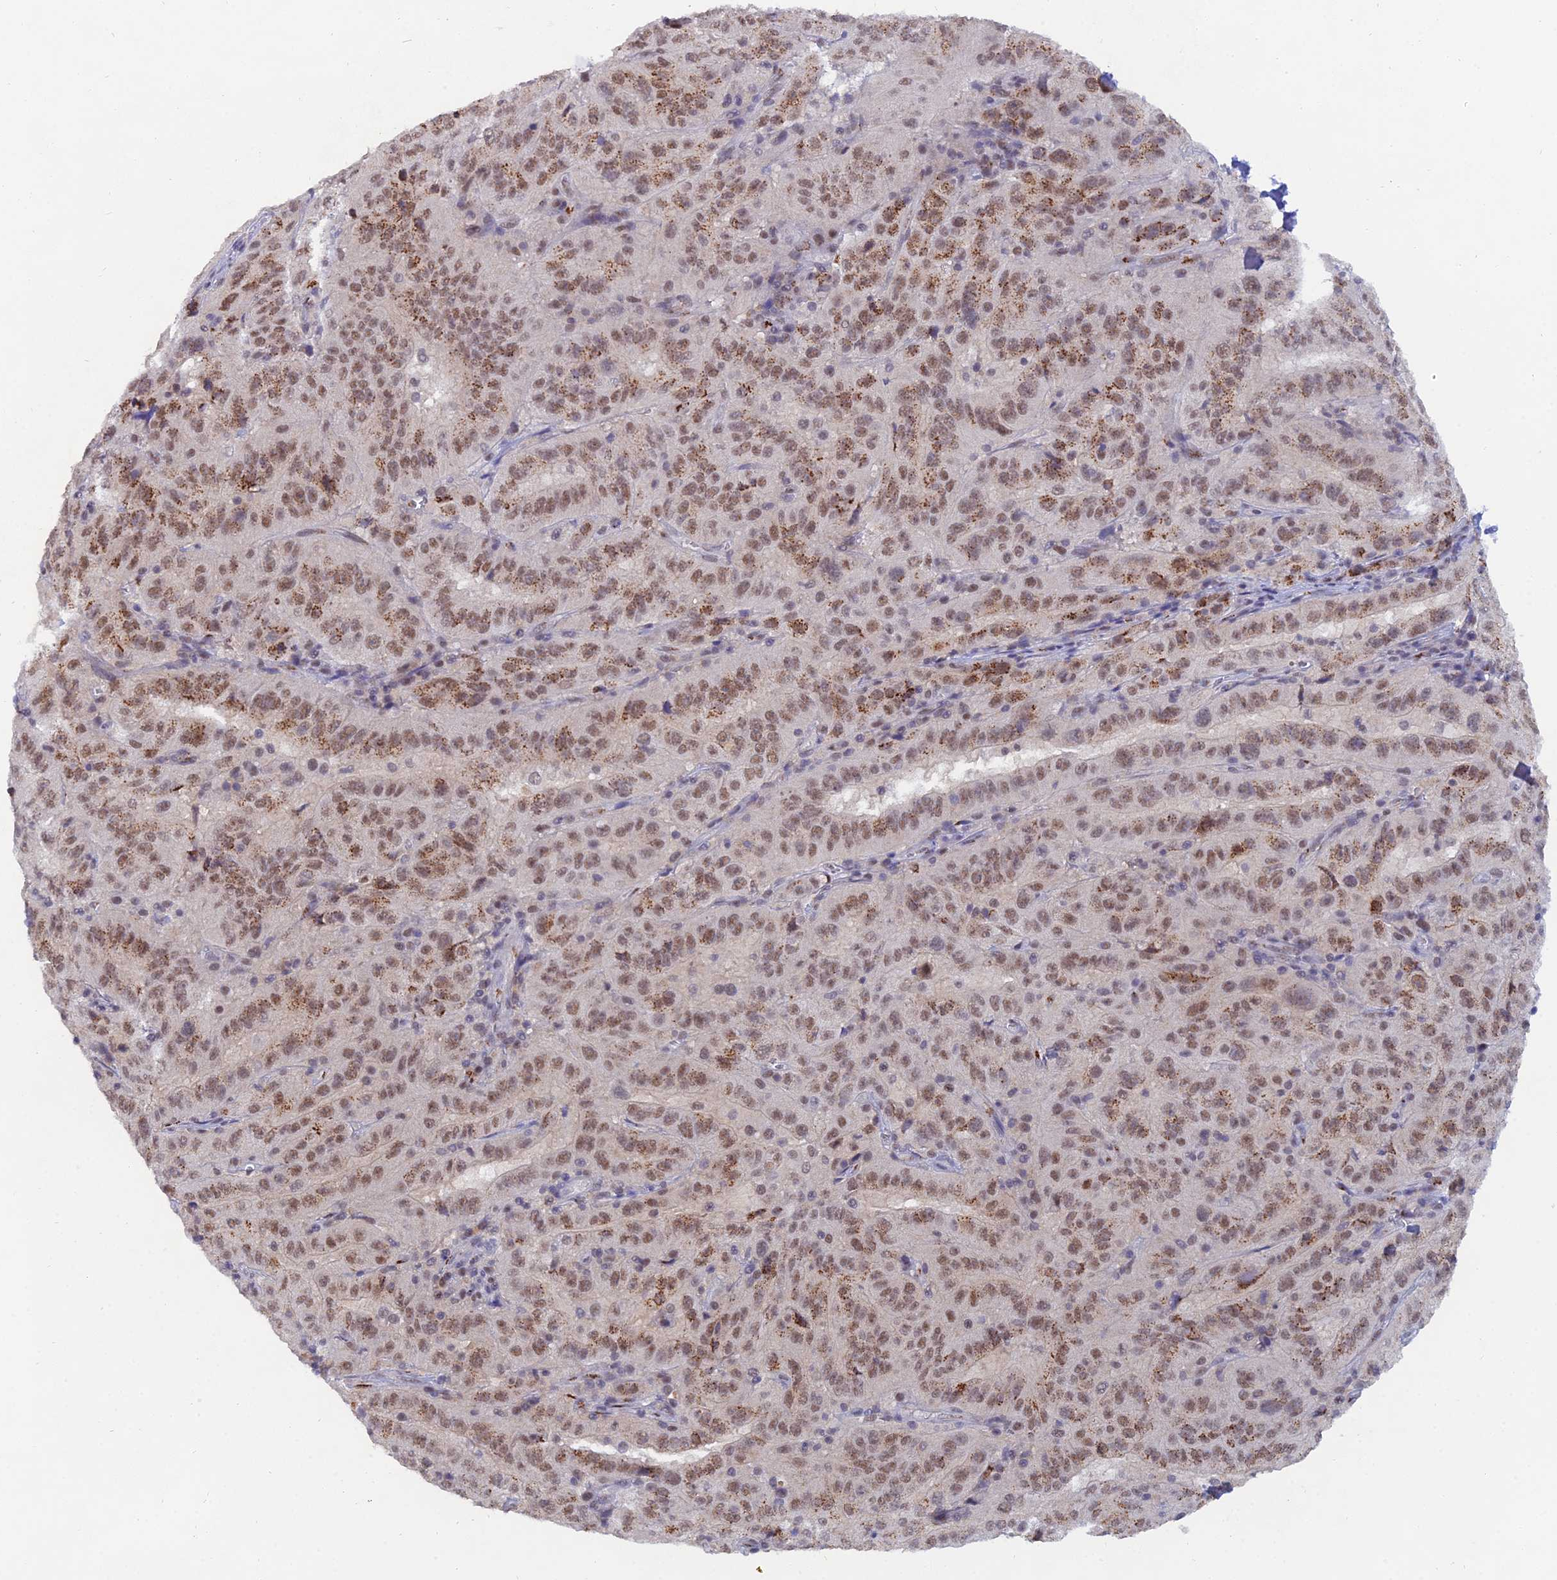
{"staining": {"intensity": "moderate", "quantity": ">75%", "location": "cytoplasmic/membranous,nuclear"}, "tissue": "pancreatic cancer", "cell_type": "Tumor cells", "image_type": "cancer", "snomed": [{"axis": "morphology", "description": "Adenocarcinoma, NOS"}, {"axis": "topography", "description": "Pancreas"}], "caption": "Immunohistochemical staining of pancreatic adenocarcinoma demonstrates medium levels of moderate cytoplasmic/membranous and nuclear protein positivity in approximately >75% of tumor cells.", "gene": "THOC3", "patient": {"sex": "male", "age": 63}}